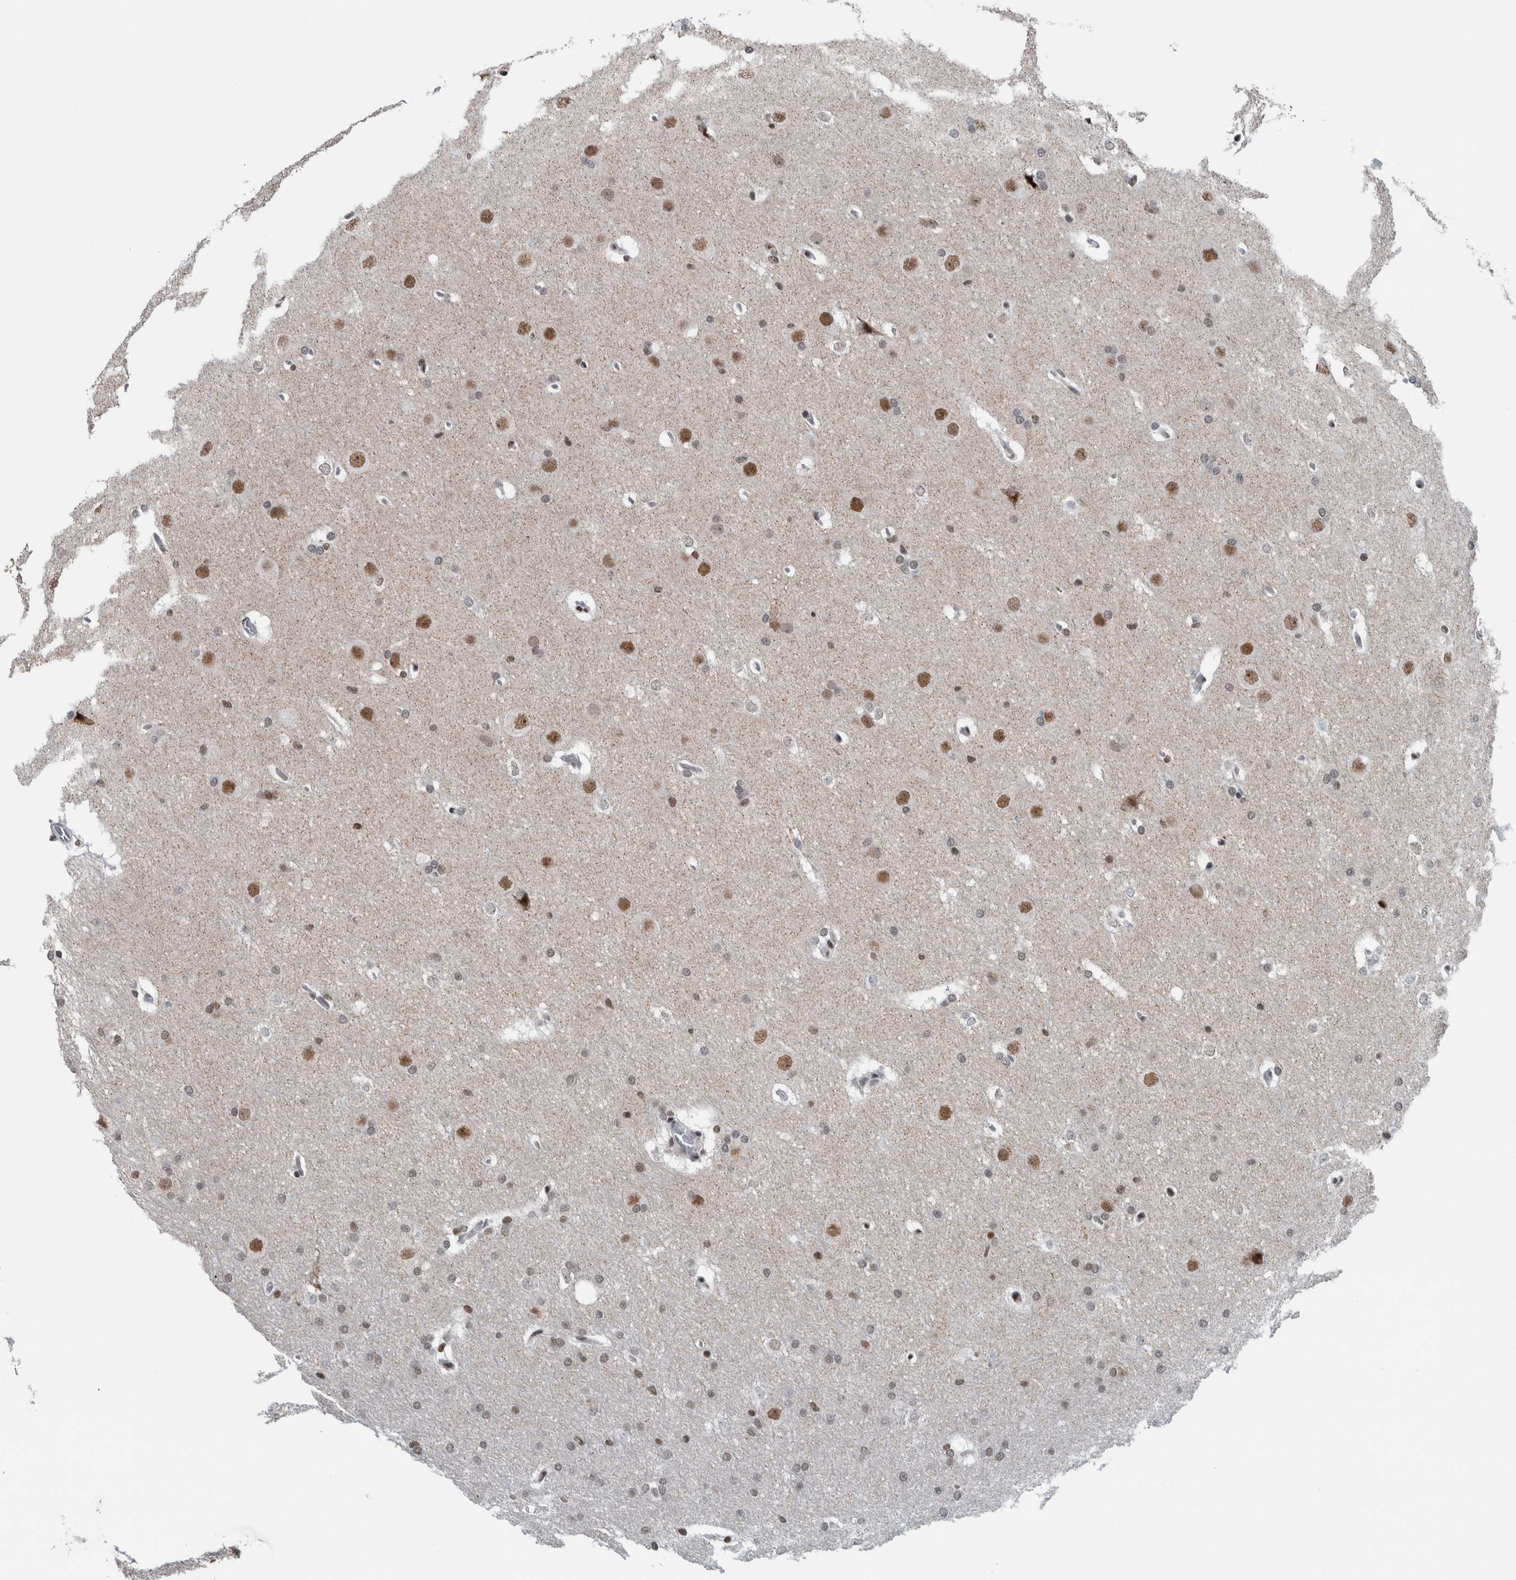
{"staining": {"intensity": "moderate", "quantity": ">75%", "location": "nuclear"}, "tissue": "glioma", "cell_type": "Tumor cells", "image_type": "cancer", "snomed": [{"axis": "morphology", "description": "Glioma, malignant, Low grade"}, {"axis": "topography", "description": "Brain"}], "caption": "This micrograph displays low-grade glioma (malignant) stained with immunohistochemistry (IHC) to label a protein in brown. The nuclear of tumor cells show moderate positivity for the protein. Nuclei are counter-stained blue.", "gene": "DNMT3A", "patient": {"sex": "female", "age": 37}}